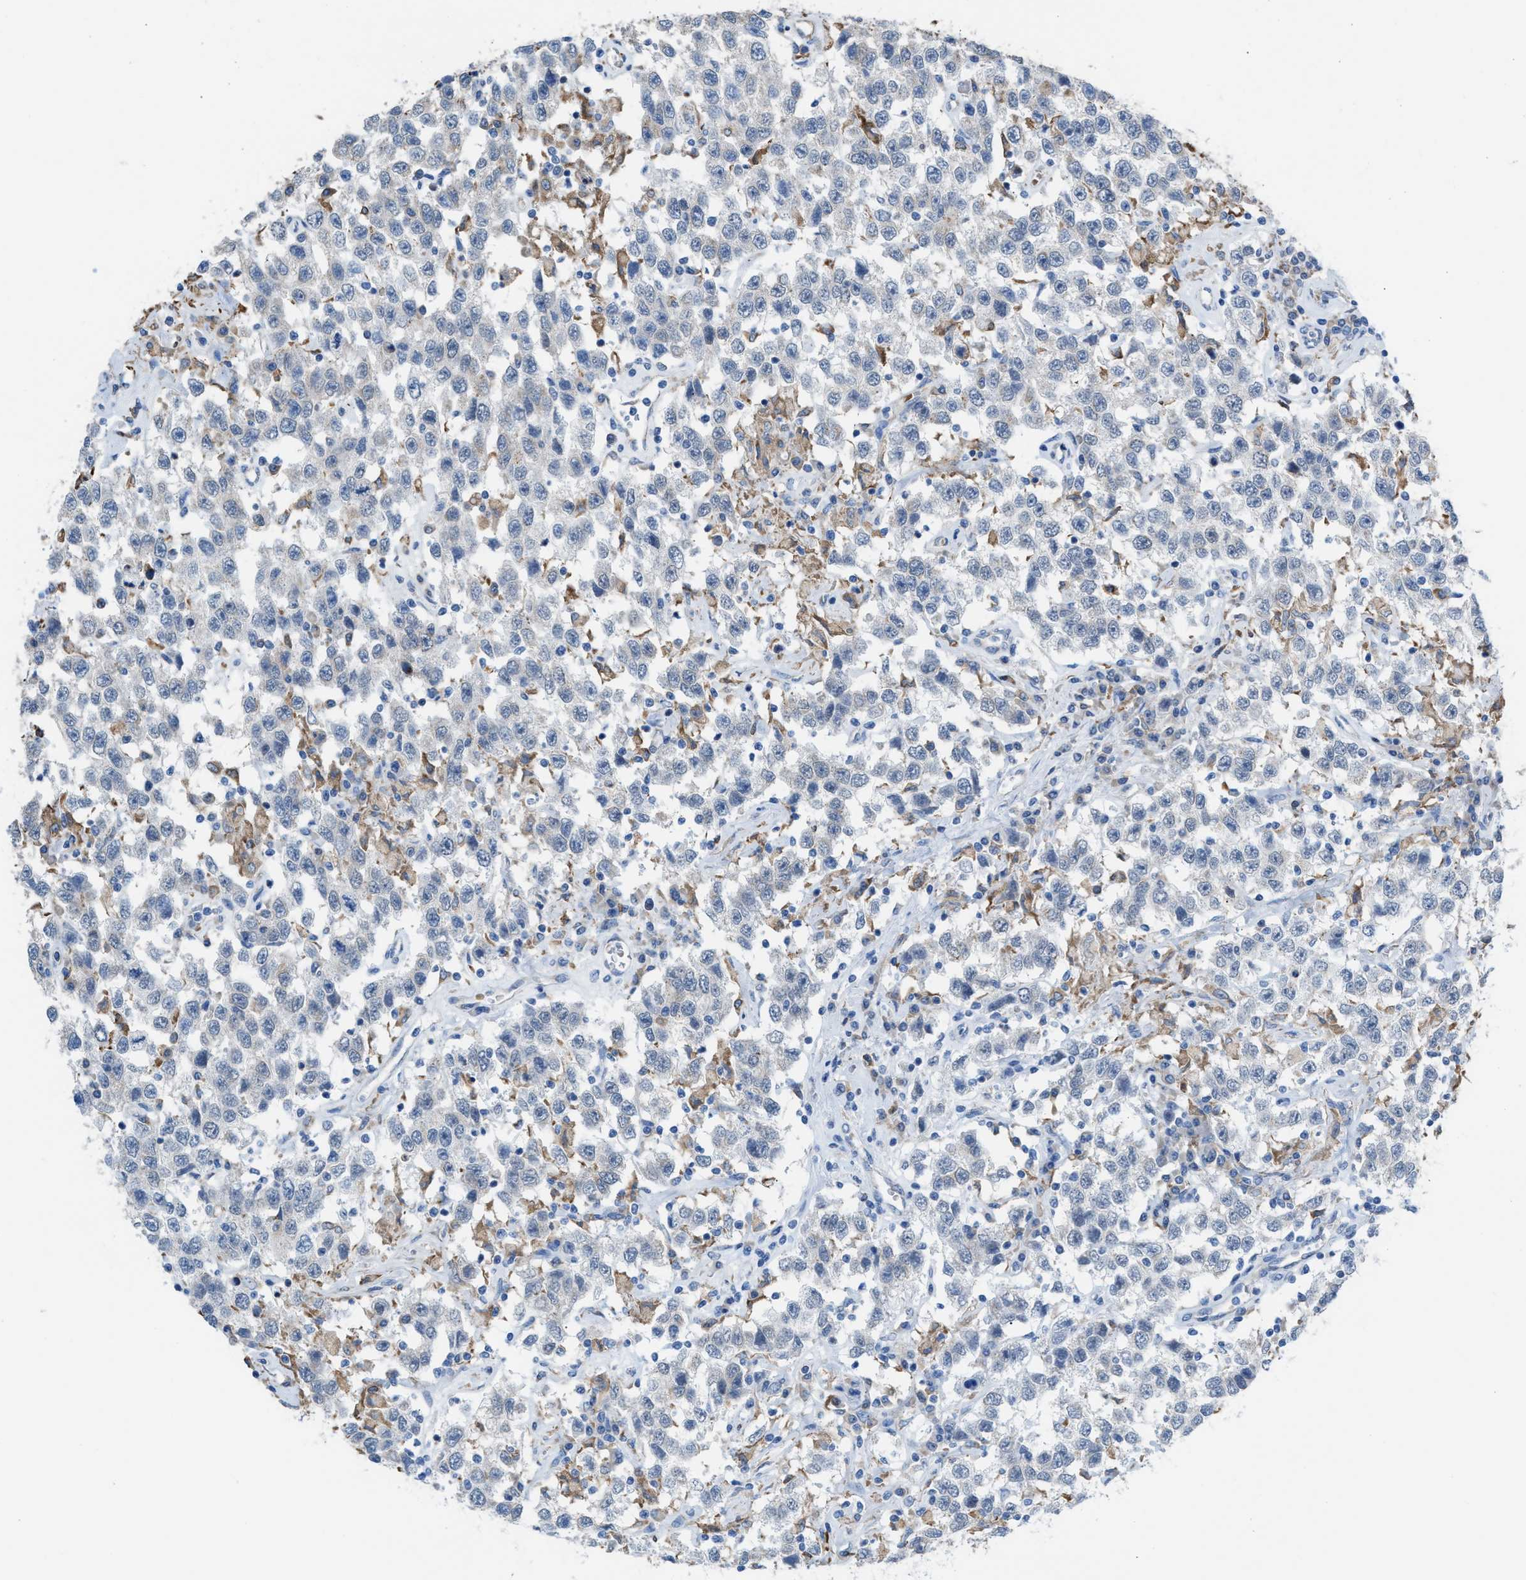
{"staining": {"intensity": "negative", "quantity": "none", "location": "none"}, "tissue": "testis cancer", "cell_type": "Tumor cells", "image_type": "cancer", "snomed": [{"axis": "morphology", "description": "Seminoma, NOS"}, {"axis": "topography", "description": "Testis"}], "caption": "Photomicrograph shows no protein staining in tumor cells of testis seminoma tissue.", "gene": "CA3", "patient": {"sex": "male", "age": 41}}